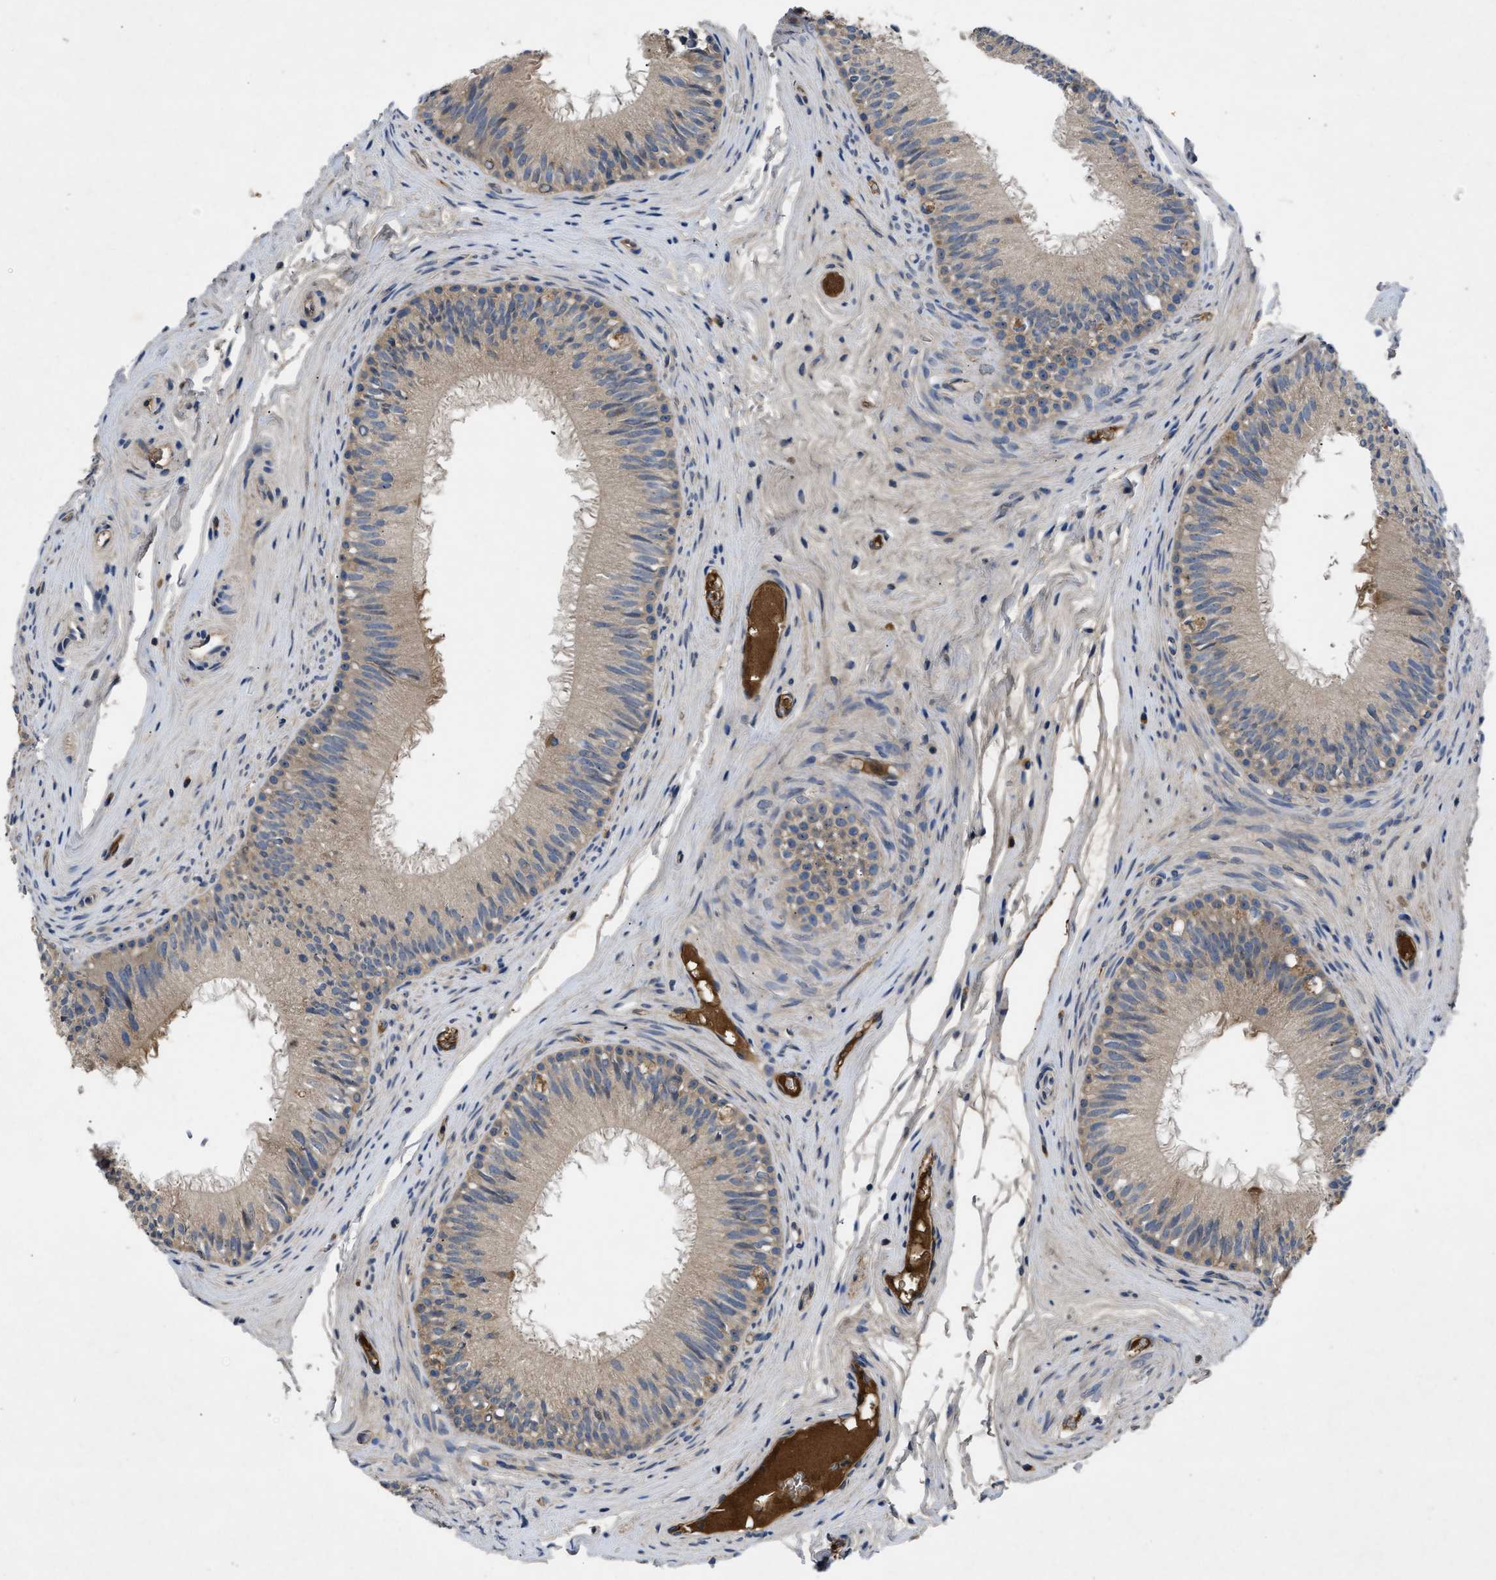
{"staining": {"intensity": "moderate", "quantity": ">75%", "location": "cytoplasmic/membranous"}, "tissue": "epididymis", "cell_type": "Glandular cells", "image_type": "normal", "snomed": [{"axis": "morphology", "description": "Normal tissue, NOS"}, {"axis": "topography", "description": "Testis"}, {"axis": "topography", "description": "Epididymis"}], "caption": "Protein positivity by immunohistochemistry reveals moderate cytoplasmic/membranous positivity in about >75% of glandular cells in normal epididymis. (DAB (3,3'-diaminobenzidine) = brown stain, brightfield microscopy at high magnification).", "gene": "VPS4A", "patient": {"sex": "male", "age": 36}}